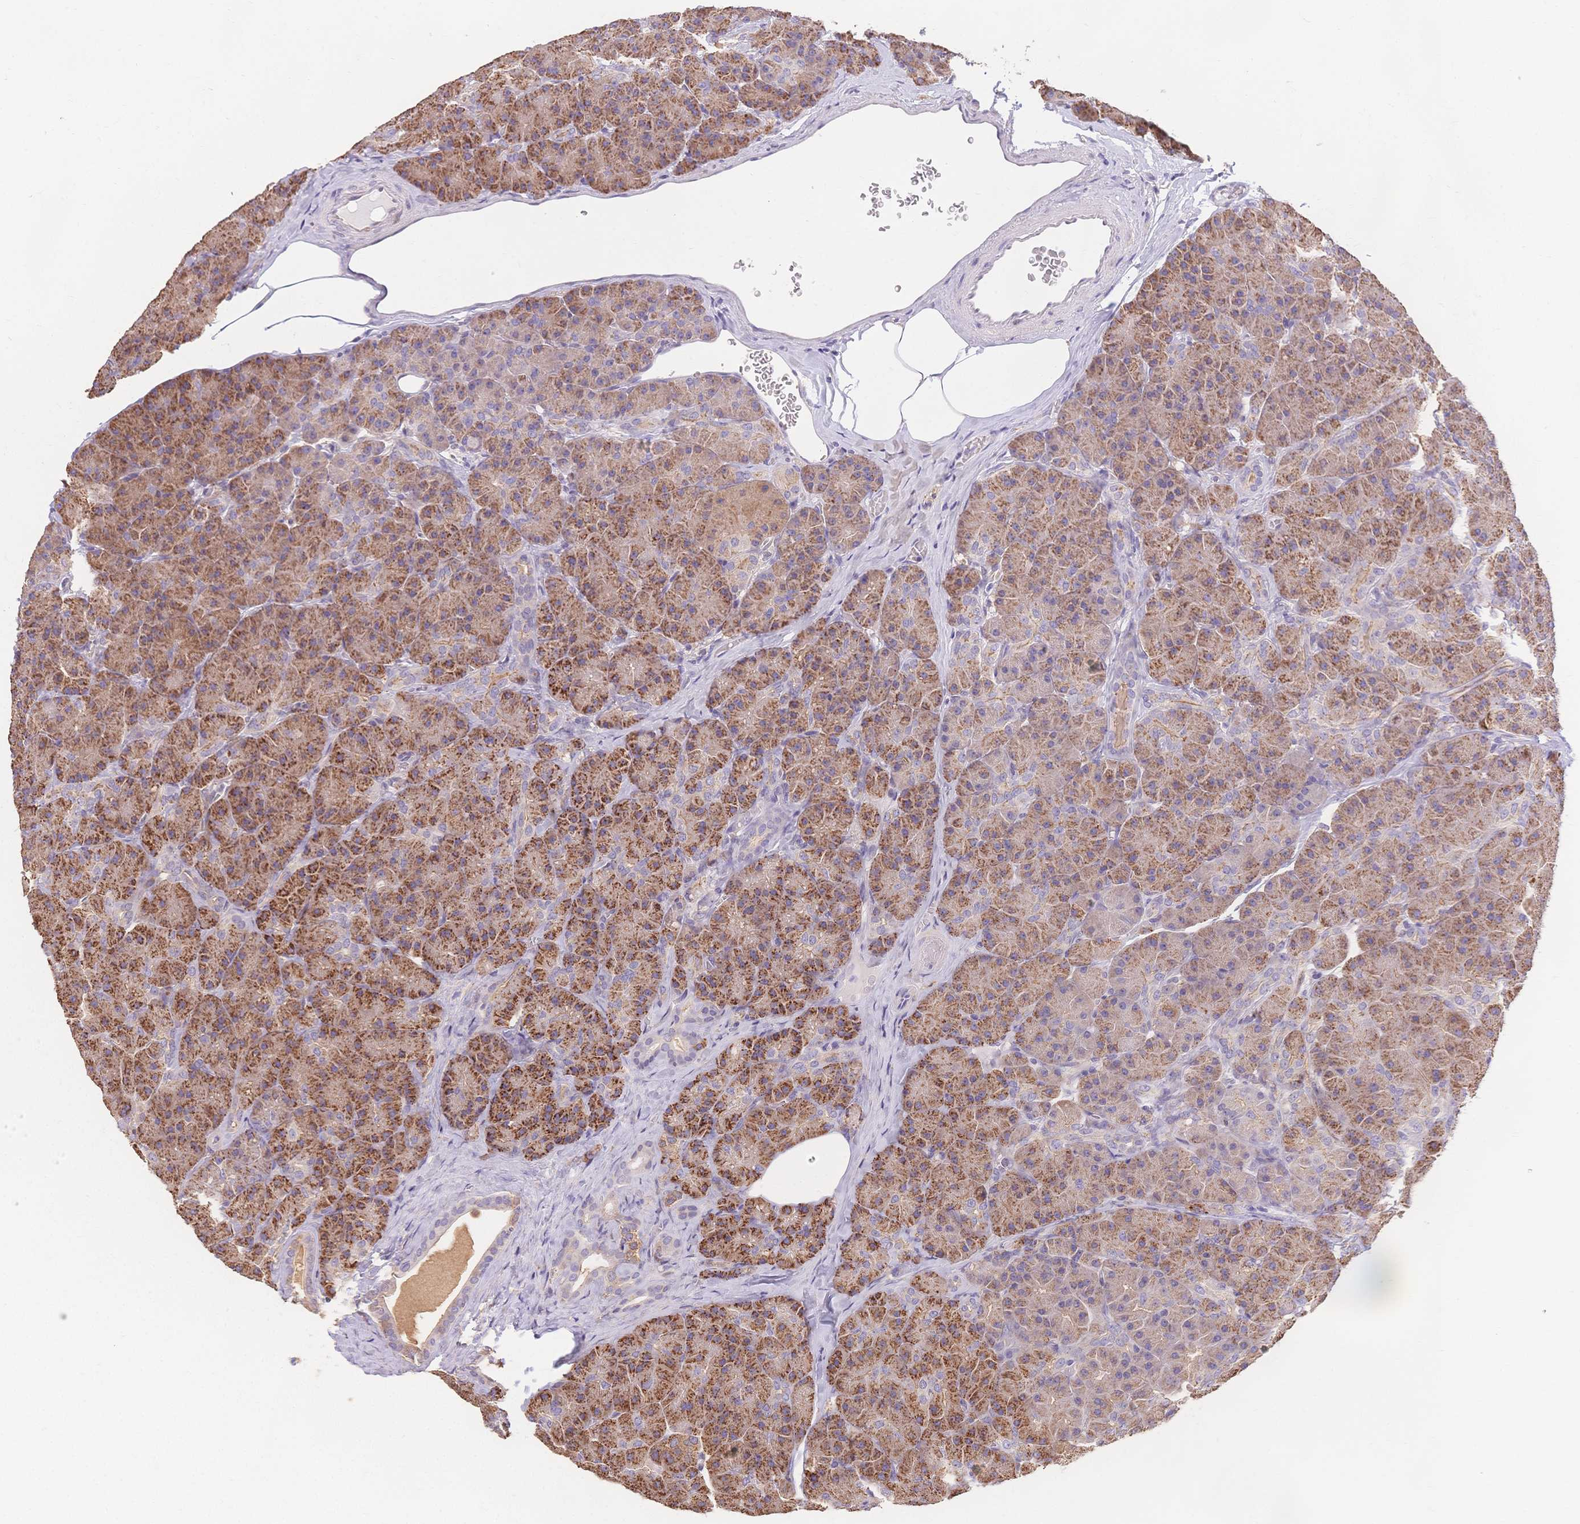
{"staining": {"intensity": "moderate", "quantity": ">75%", "location": "cytoplasmic/membranous"}, "tissue": "pancreas", "cell_type": "Exocrine glandular cells", "image_type": "normal", "snomed": [{"axis": "morphology", "description": "Normal tissue, NOS"}, {"axis": "topography", "description": "Pancreas"}], "caption": "Protein analysis of benign pancreas exhibits moderate cytoplasmic/membranous expression in approximately >75% of exocrine glandular cells.", "gene": "HS3ST5", "patient": {"sex": "male", "age": 57}}